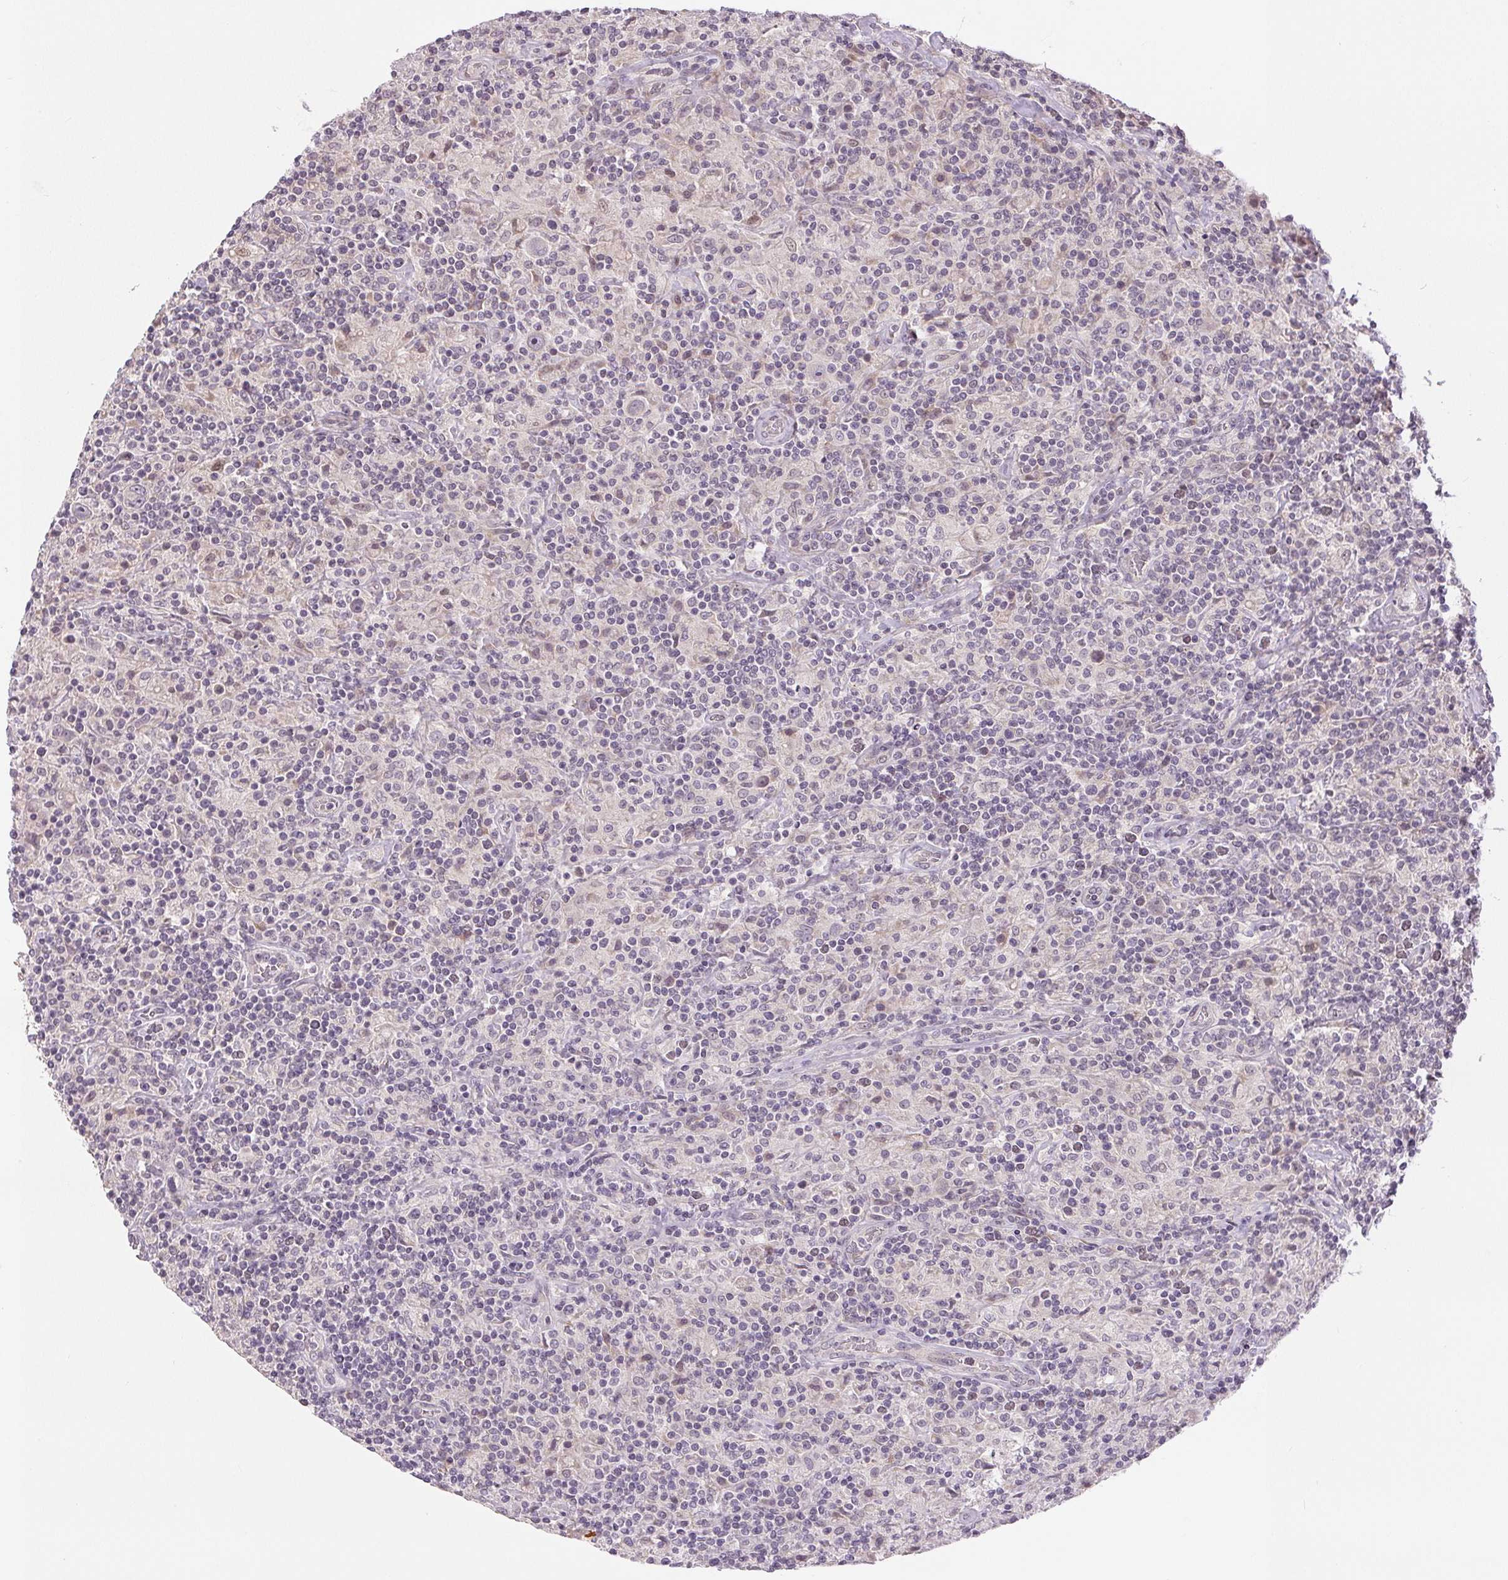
{"staining": {"intensity": "negative", "quantity": "none", "location": "none"}, "tissue": "lymphoma", "cell_type": "Tumor cells", "image_type": "cancer", "snomed": [{"axis": "morphology", "description": "Hodgkin's disease, NOS"}, {"axis": "topography", "description": "Lymph node"}], "caption": "The immunohistochemistry (IHC) micrograph has no significant expression in tumor cells of lymphoma tissue.", "gene": "TTC23L", "patient": {"sex": "male", "age": 70}}